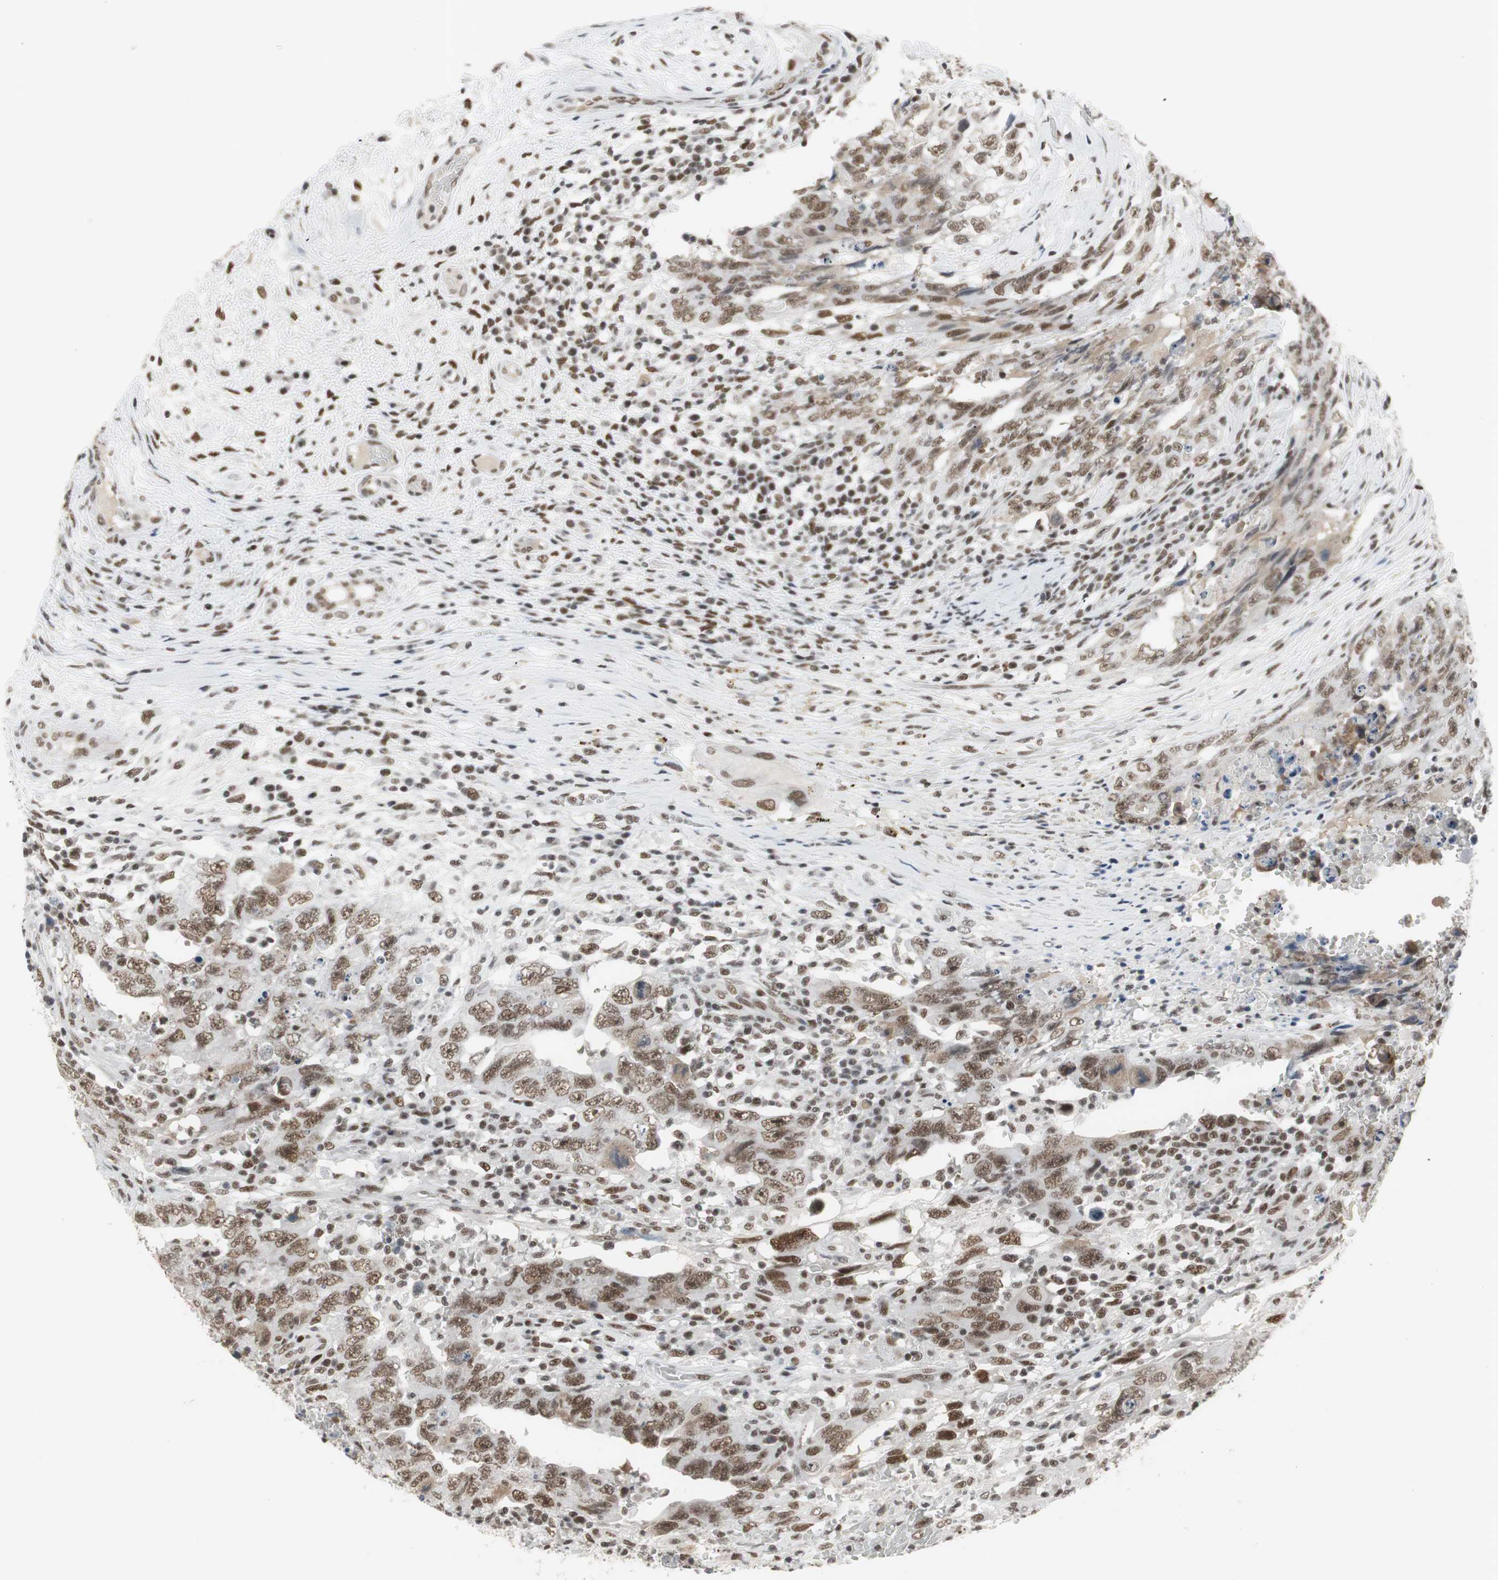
{"staining": {"intensity": "moderate", "quantity": ">75%", "location": "nuclear"}, "tissue": "testis cancer", "cell_type": "Tumor cells", "image_type": "cancer", "snomed": [{"axis": "morphology", "description": "Carcinoma, Embryonal, NOS"}, {"axis": "topography", "description": "Testis"}], "caption": "Testis cancer stained with DAB (3,3'-diaminobenzidine) immunohistochemistry displays medium levels of moderate nuclear staining in about >75% of tumor cells. (Stains: DAB (3,3'-diaminobenzidine) in brown, nuclei in blue, Microscopy: brightfield microscopy at high magnification).", "gene": "RTF1", "patient": {"sex": "male", "age": 26}}